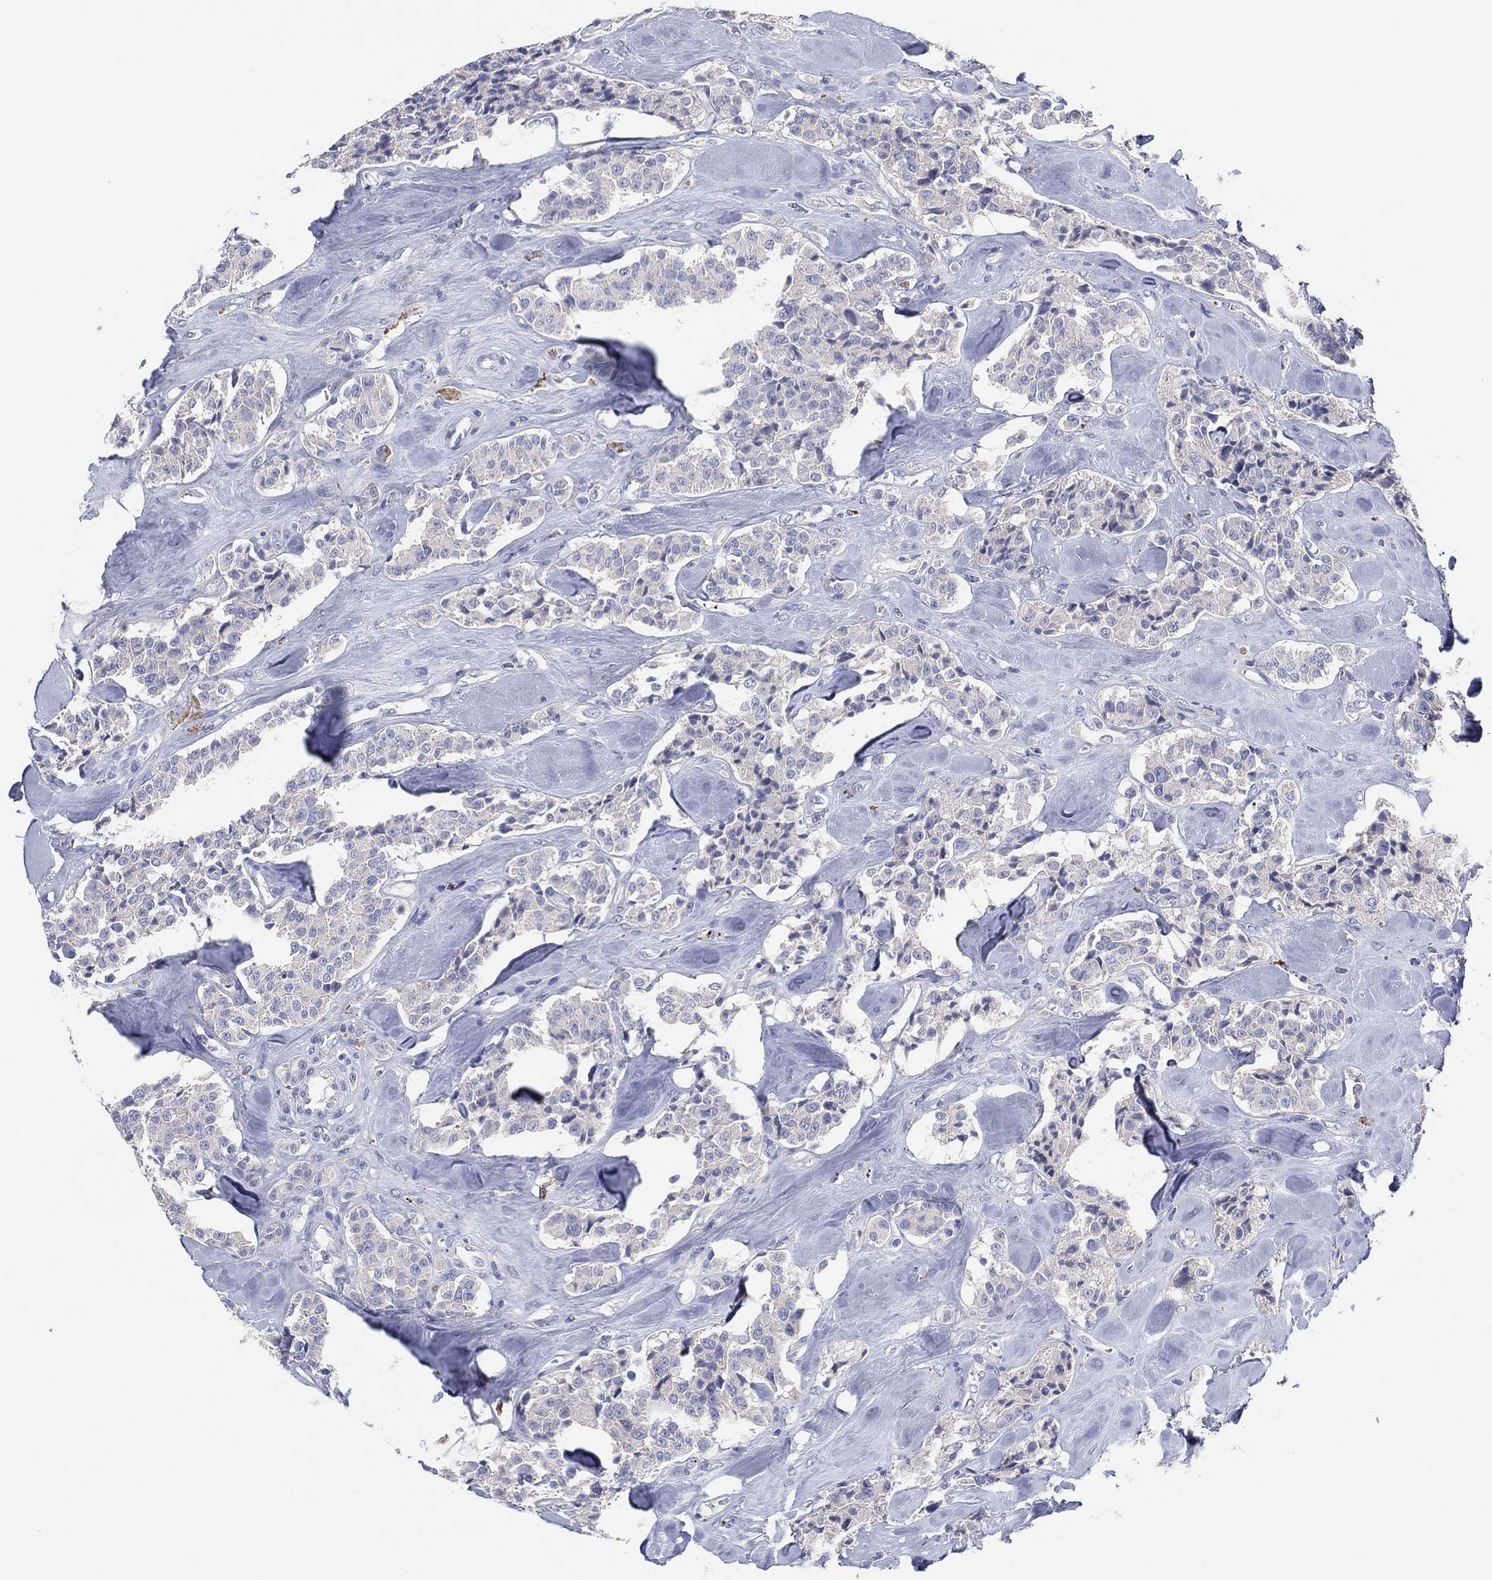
{"staining": {"intensity": "negative", "quantity": "none", "location": "none"}, "tissue": "carcinoid", "cell_type": "Tumor cells", "image_type": "cancer", "snomed": [{"axis": "morphology", "description": "Carcinoid, malignant, NOS"}, {"axis": "topography", "description": "Pancreas"}], "caption": "Immunohistochemistry (IHC) photomicrograph of neoplastic tissue: carcinoid stained with DAB shows no significant protein expression in tumor cells. (DAB immunohistochemistry (IHC) with hematoxylin counter stain).", "gene": "TMEM40", "patient": {"sex": "male", "age": 41}}